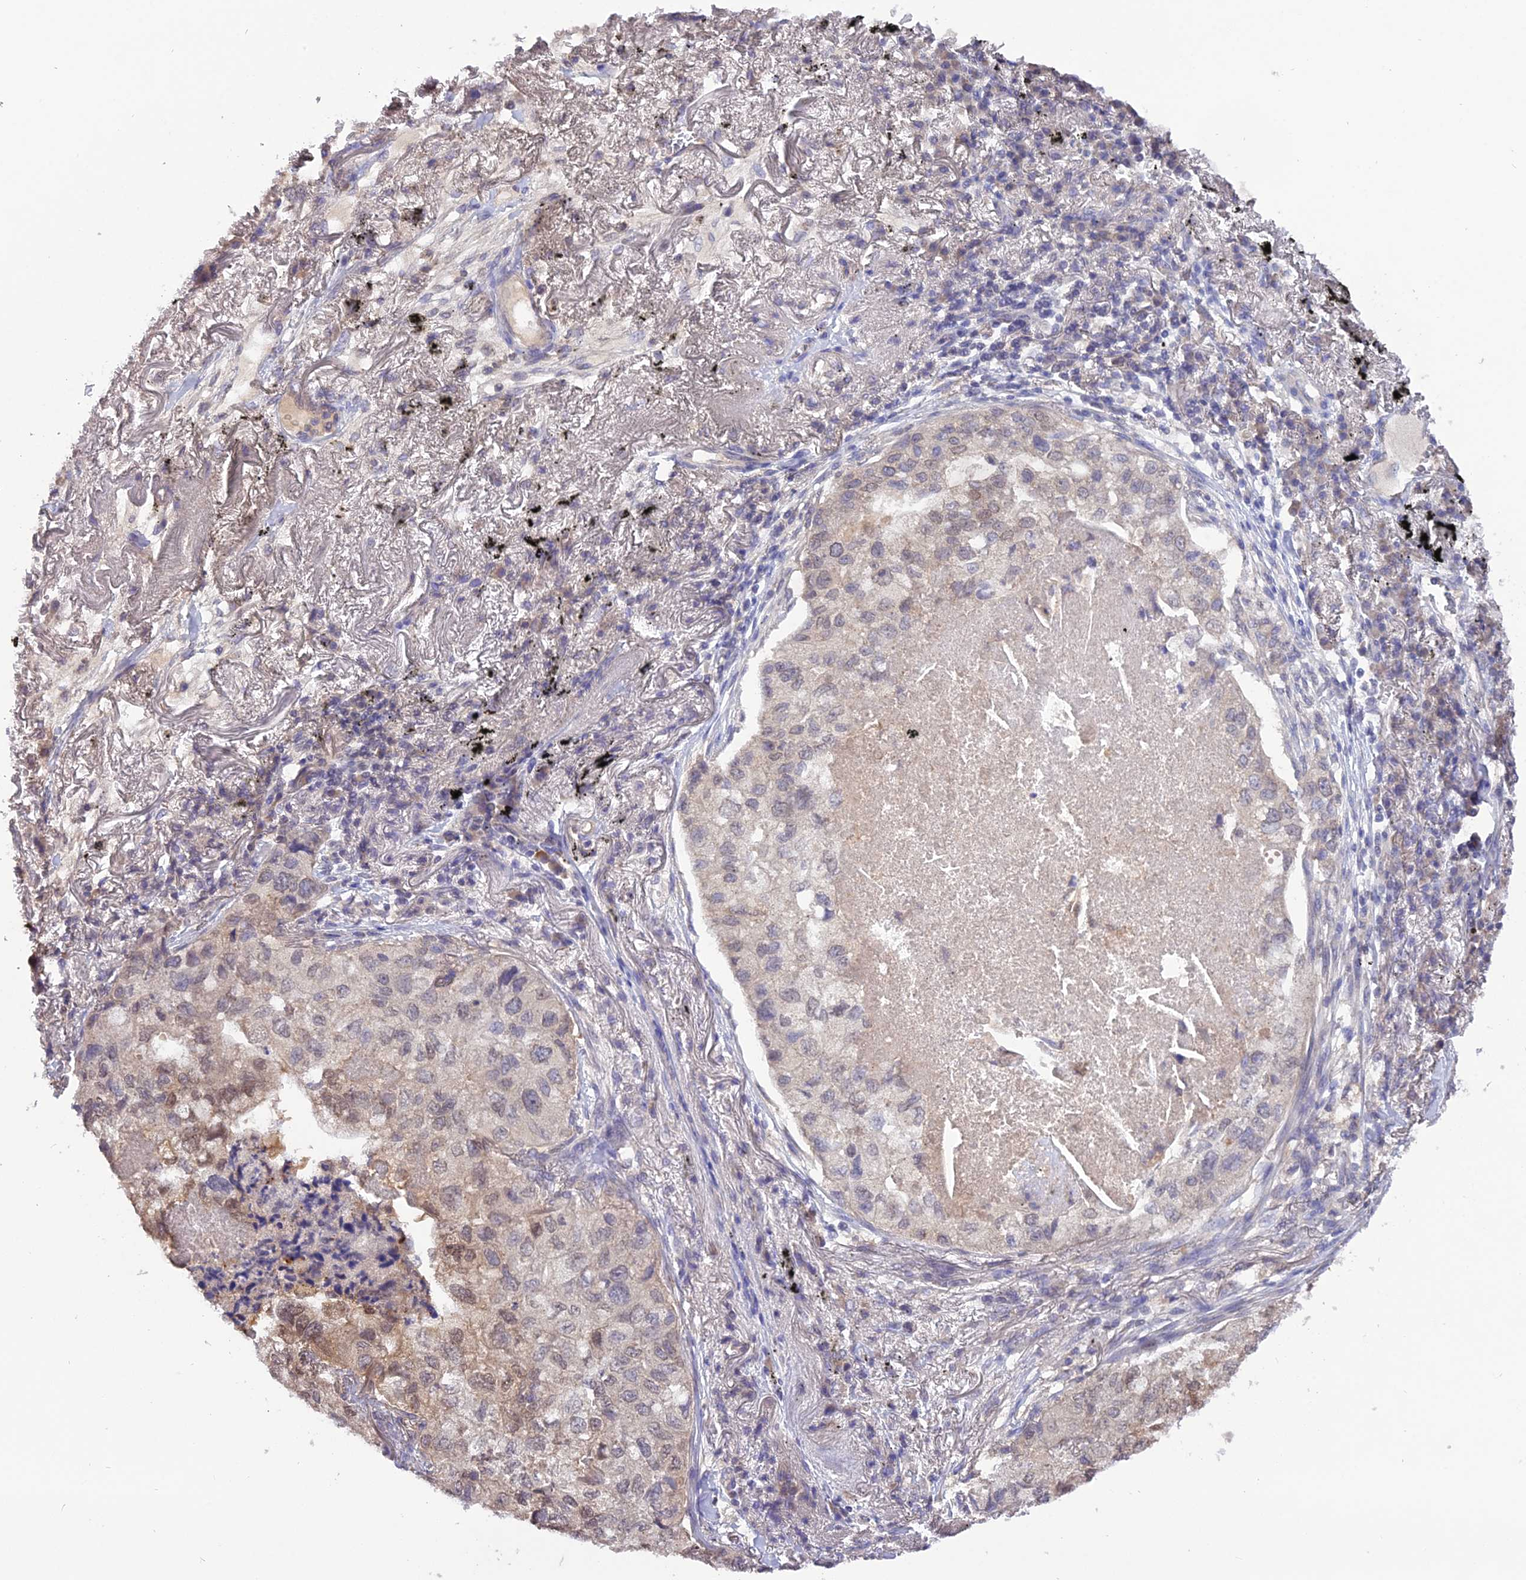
{"staining": {"intensity": "weak", "quantity": "<25%", "location": "nuclear"}, "tissue": "lung cancer", "cell_type": "Tumor cells", "image_type": "cancer", "snomed": [{"axis": "morphology", "description": "Adenocarcinoma, NOS"}, {"axis": "topography", "description": "Lung"}], "caption": "Immunohistochemistry (IHC) photomicrograph of neoplastic tissue: human adenocarcinoma (lung) stained with DAB (3,3'-diaminobenzidine) shows no significant protein positivity in tumor cells.", "gene": "PGK1", "patient": {"sex": "male", "age": 65}}